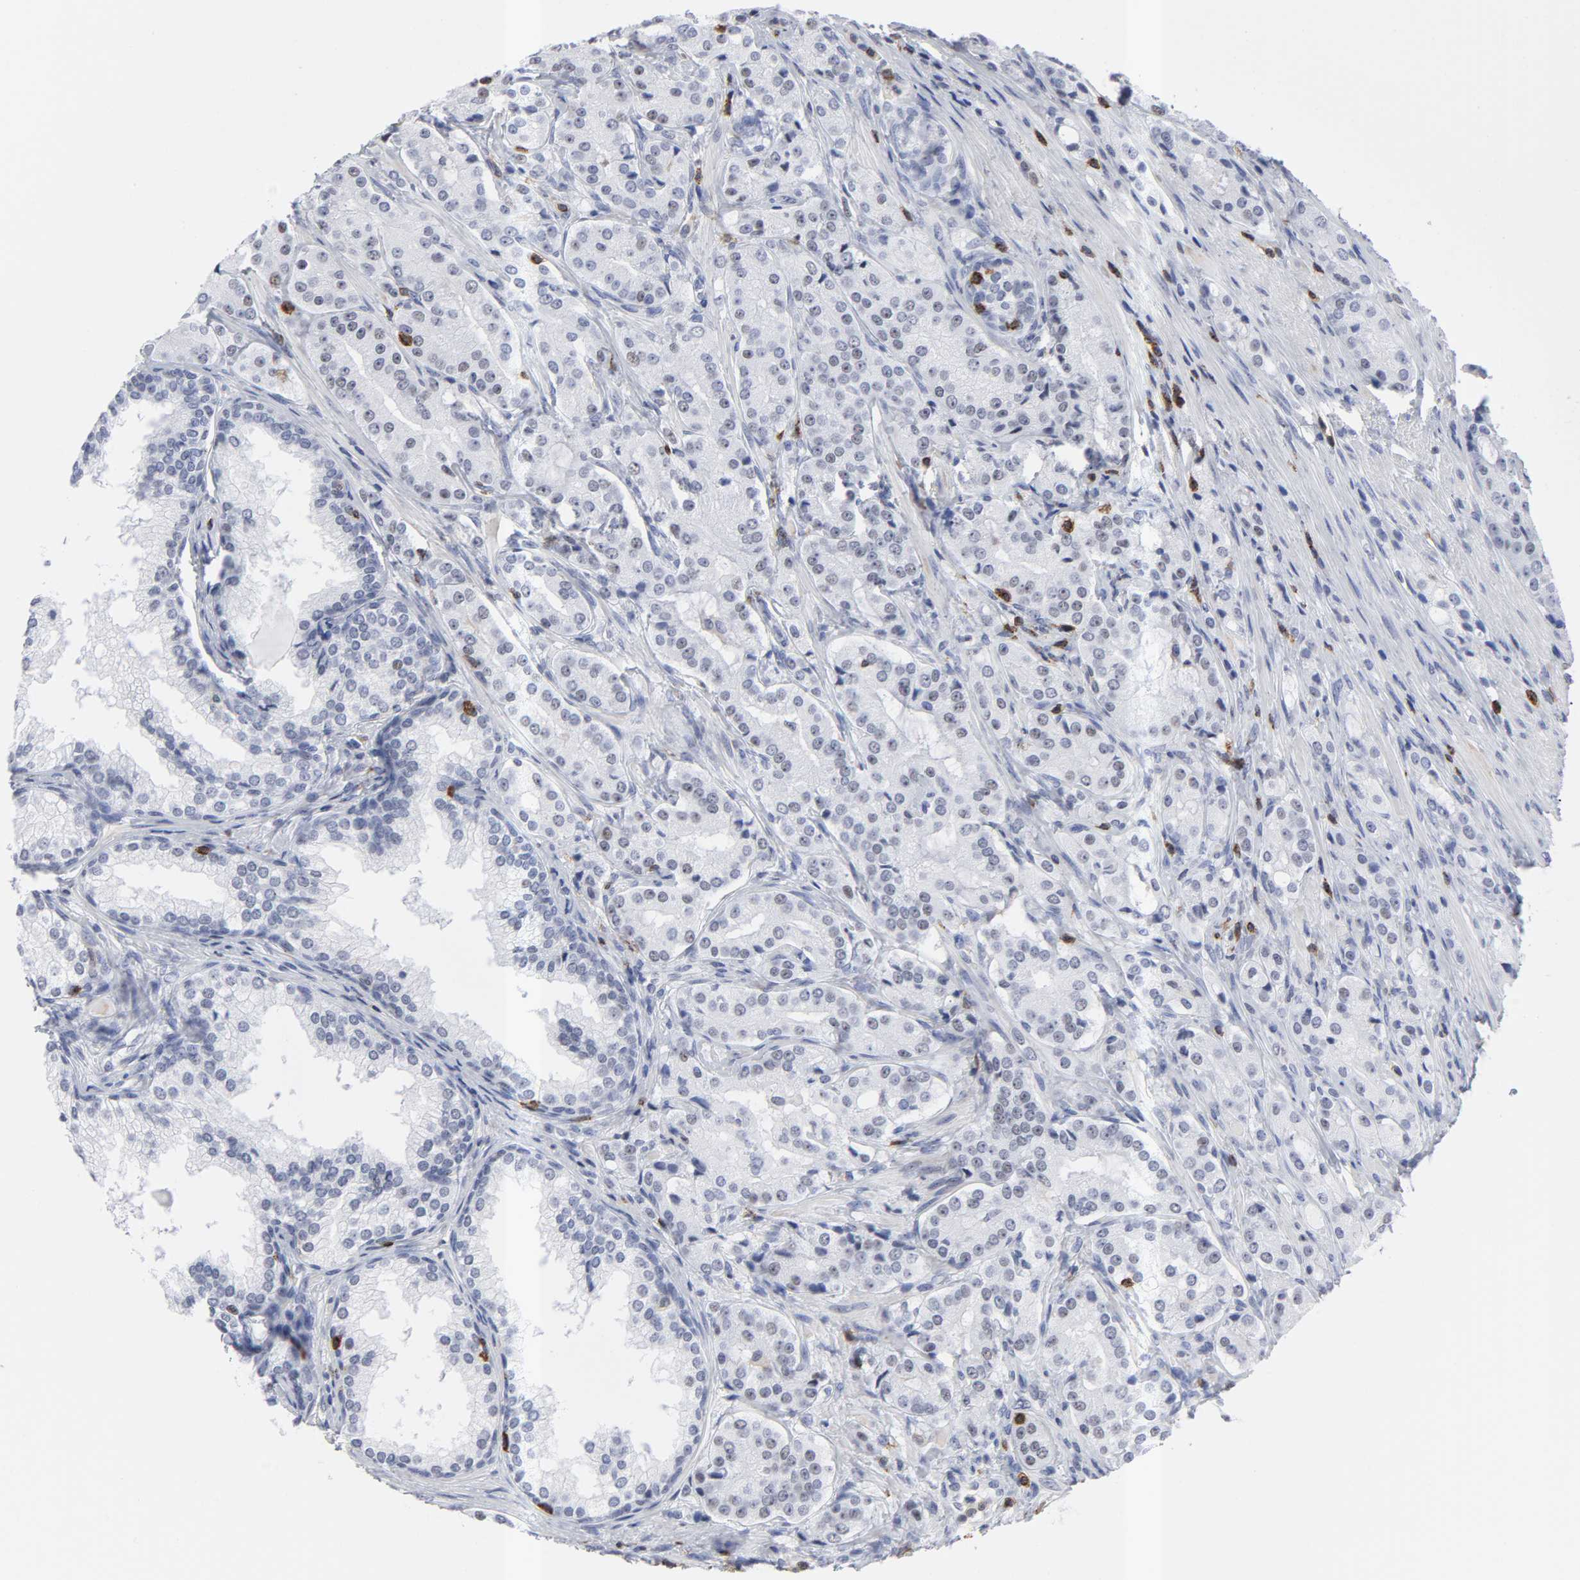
{"staining": {"intensity": "weak", "quantity": "<25%", "location": "nuclear"}, "tissue": "prostate cancer", "cell_type": "Tumor cells", "image_type": "cancer", "snomed": [{"axis": "morphology", "description": "Adenocarcinoma, High grade"}, {"axis": "topography", "description": "Prostate"}], "caption": "Tumor cells are negative for protein expression in human prostate cancer (high-grade adenocarcinoma).", "gene": "CD2", "patient": {"sex": "male", "age": 72}}